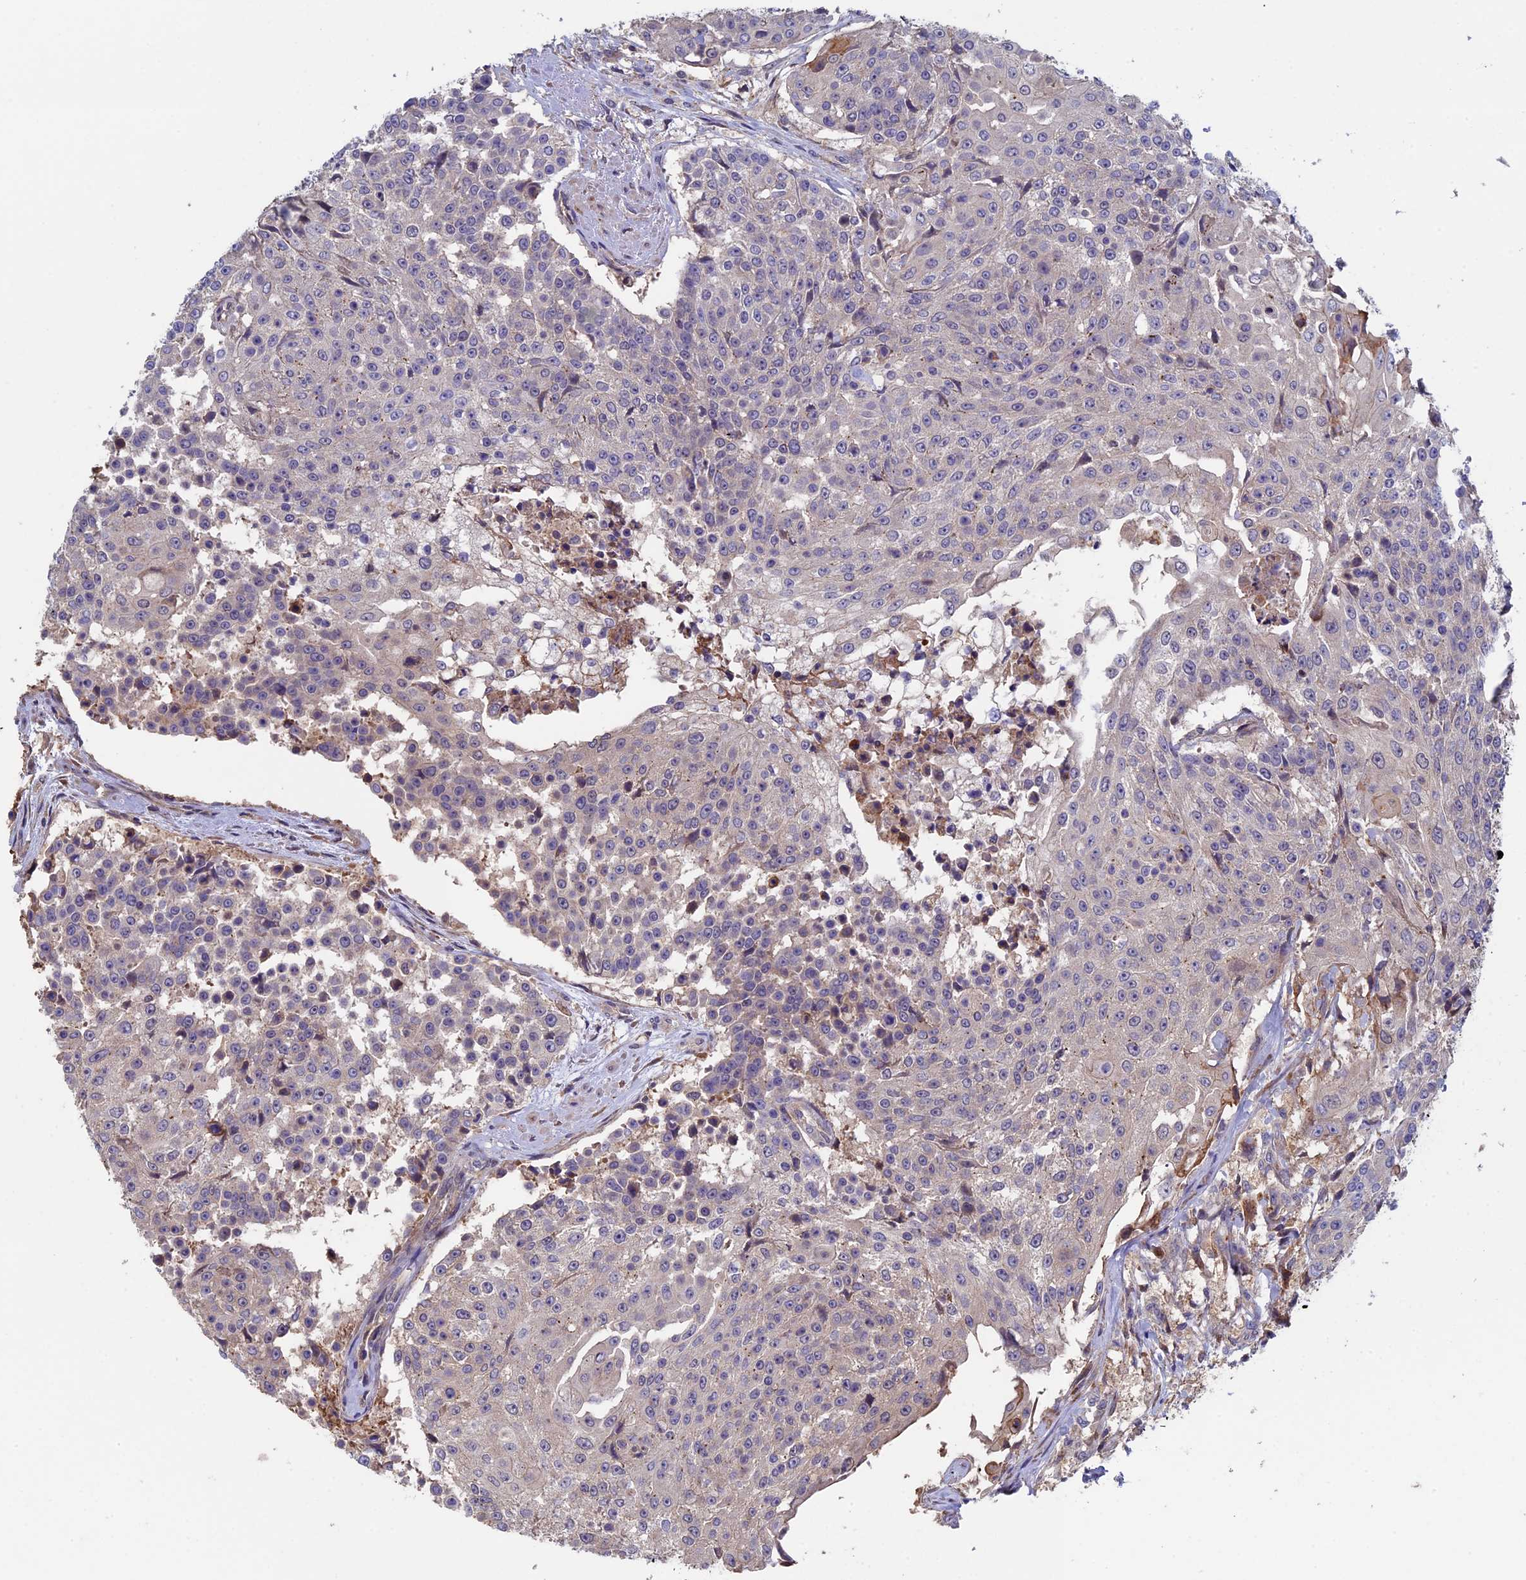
{"staining": {"intensity": "negative", "quantity": "none", "location": "none"}, "tissue": "urothelial cancer", "cell_type": "Tumor cells", "image_type": "cancer", "snomed": [{"axis": "morphology", "description": "Urothelial carcinoma, High grade"}, {"axis": "topography", "description": "Urinary bladder"}], "caption": "High power microscopy histopathology image of an immunohistochemistry micrograph of urothelial cancer, revealing no significant expression in tumor cells. (DAB immunohistochemistry, high magnification).", "gene": "LCMT1", "patient": {"sex": "female", "age": 63}}